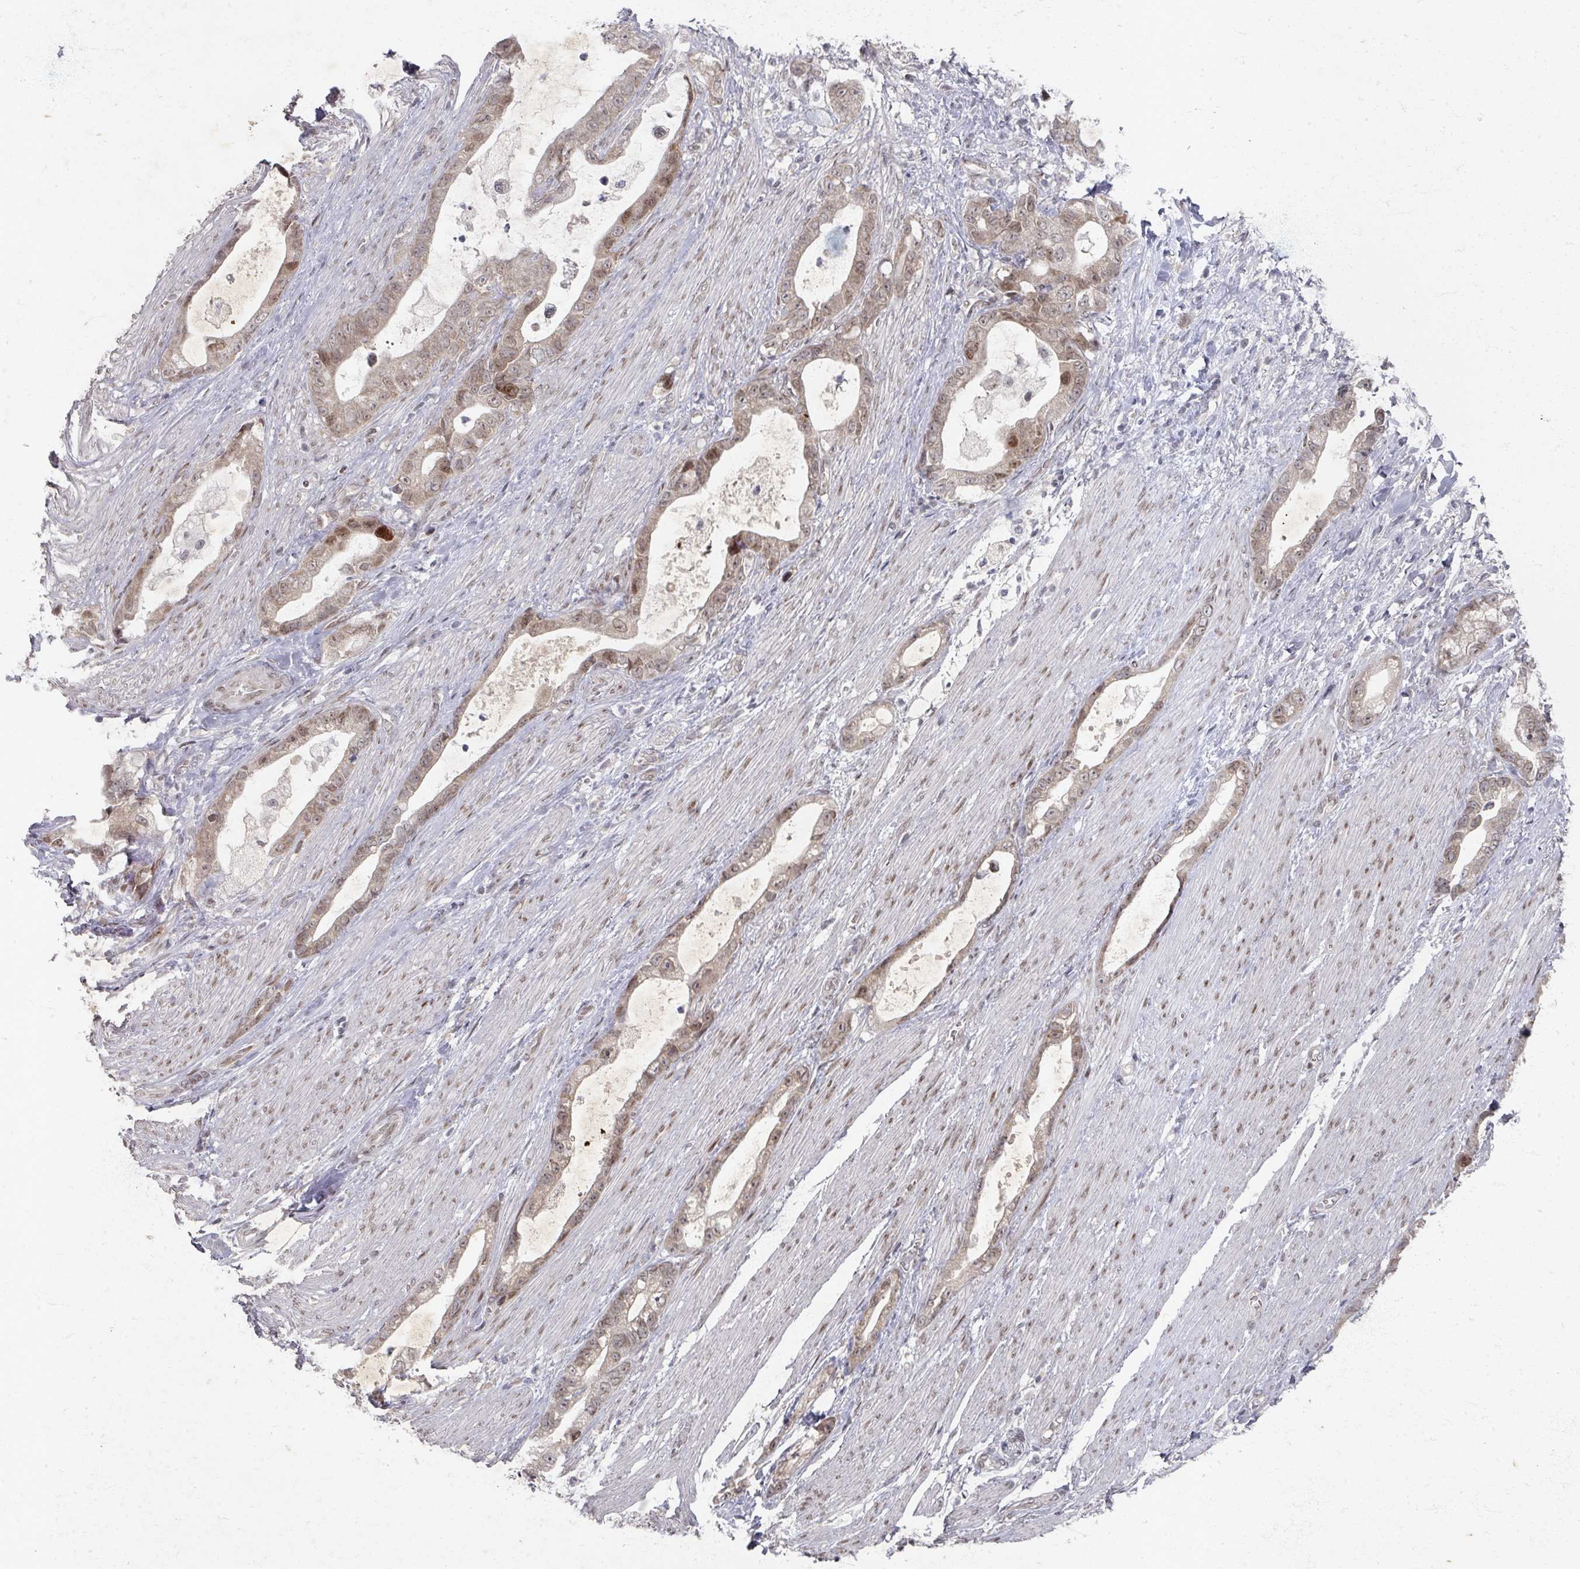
{"staining": {"intensity": "moderate", "quantity": ">75%", "location": "cytoplasmic/membranous,nuclear"}, "tissue": "stomach cancer", "cell_type": "Tumor cells", "image_type": "cancer", "snomed": [{"axis": "morphology", "description": "Adenocarcinoma, NOS"}, {"axis": "topography", "description": "Stomach"}], "caption": "There is medium levels of moderate cytoplasmic/membranous and nuclear staining in tumor cells of stomach adenocarcinoma, as demonstrated by immunohistochemical staining (brown color).", "gene": "PSKH1", "patient": {"sex": "male", "age": 55}}